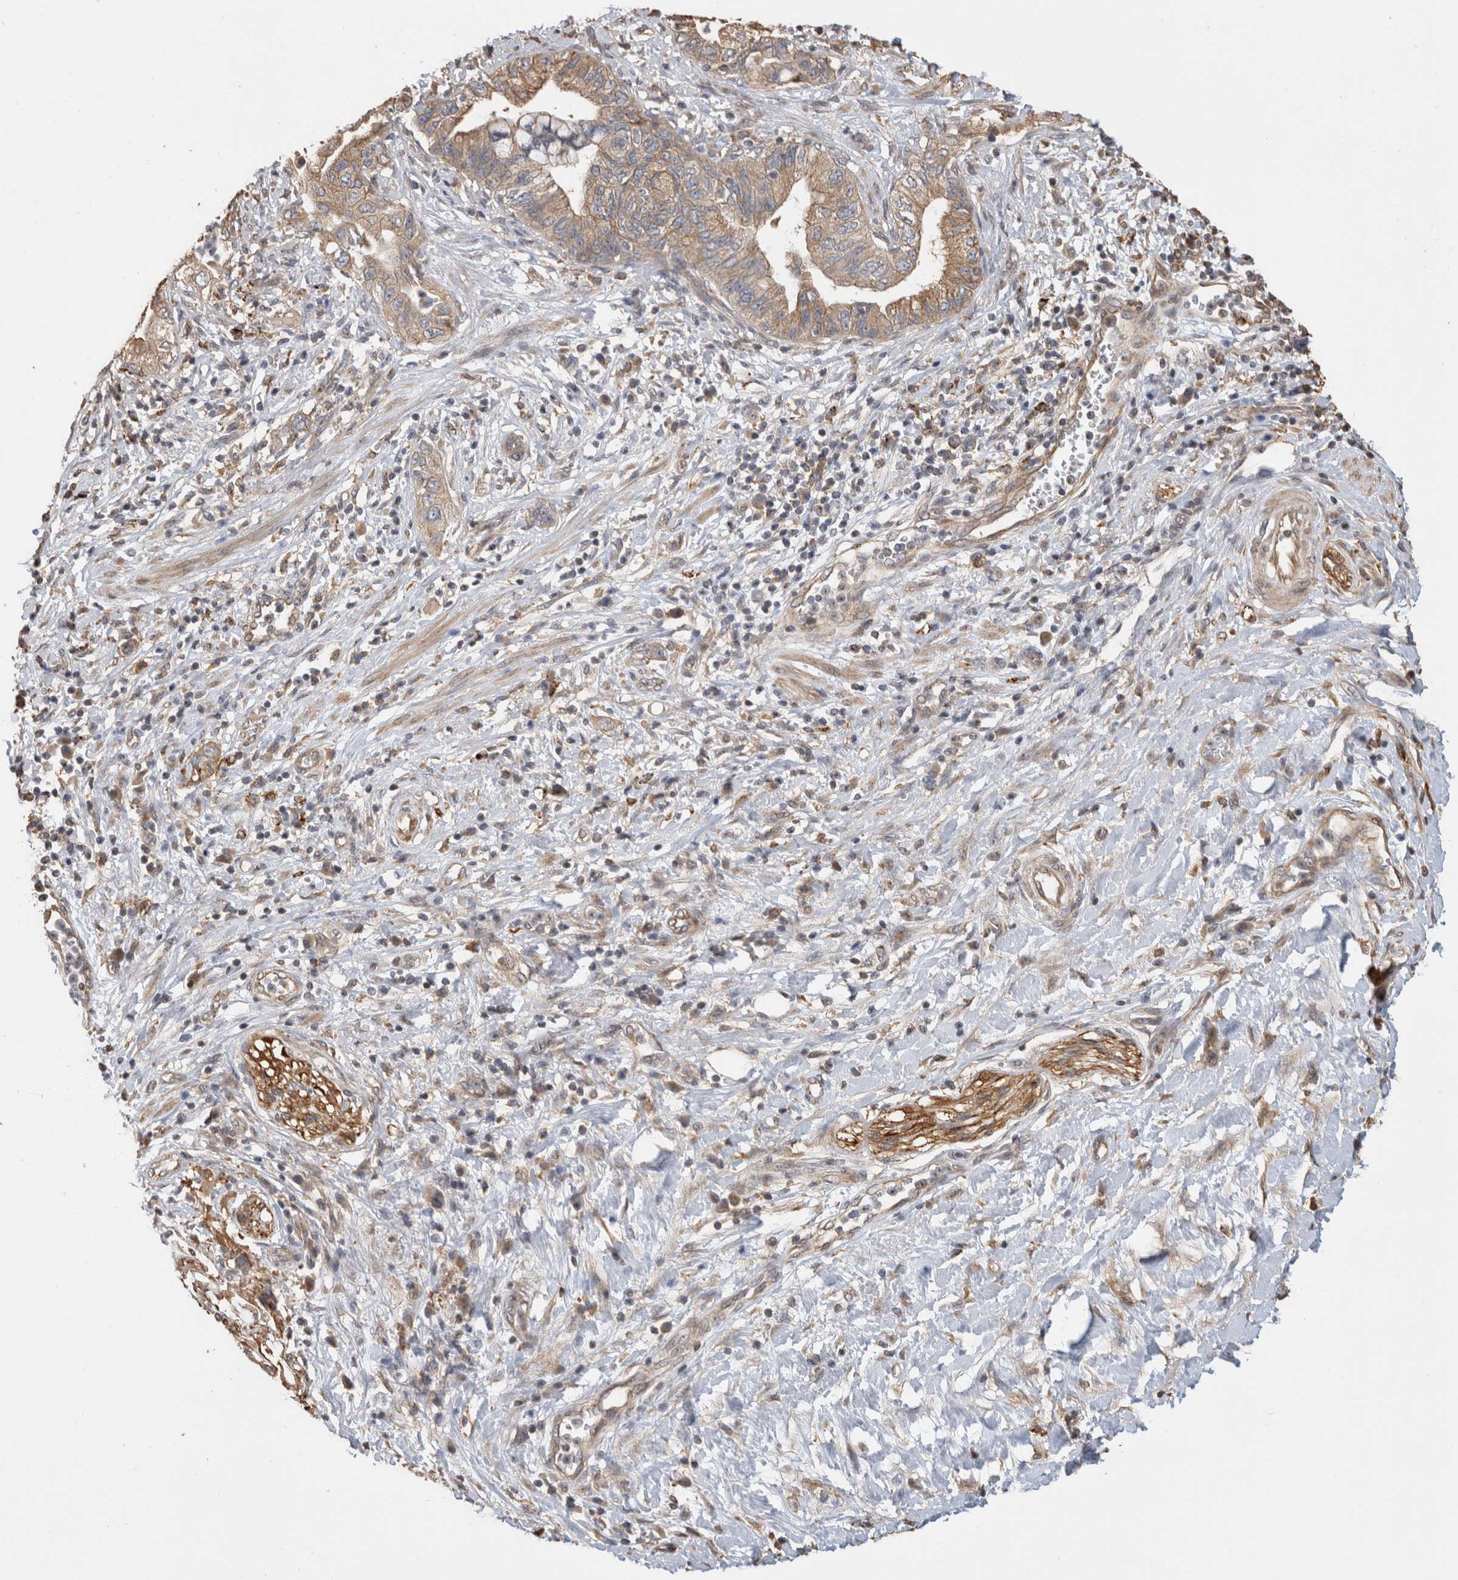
{"staining": {"intensity": "weak", "quantity": ">75%", "location": "cytoplasmic/membranous"}, "tissue": "pancreatic cancer", "cell_type": "Tumor cells", "image_type": "cancer", "snomed": [{"axis": "morphology", "description": "Adenocarcinoma, NOS"}, {"axis": "topography", "description": "Pancreas"}], "caption": "Immunohistochemistry histopathology image of human pancreatic cancer (adenocarcinoma) stained for a protein (brown), which reveals low levels of weak cytoplasmic/membranous staining in approximately >75% of tumor cells.", "gene": "CLIP1", "patient": {"sex": "female", "age": 73}}